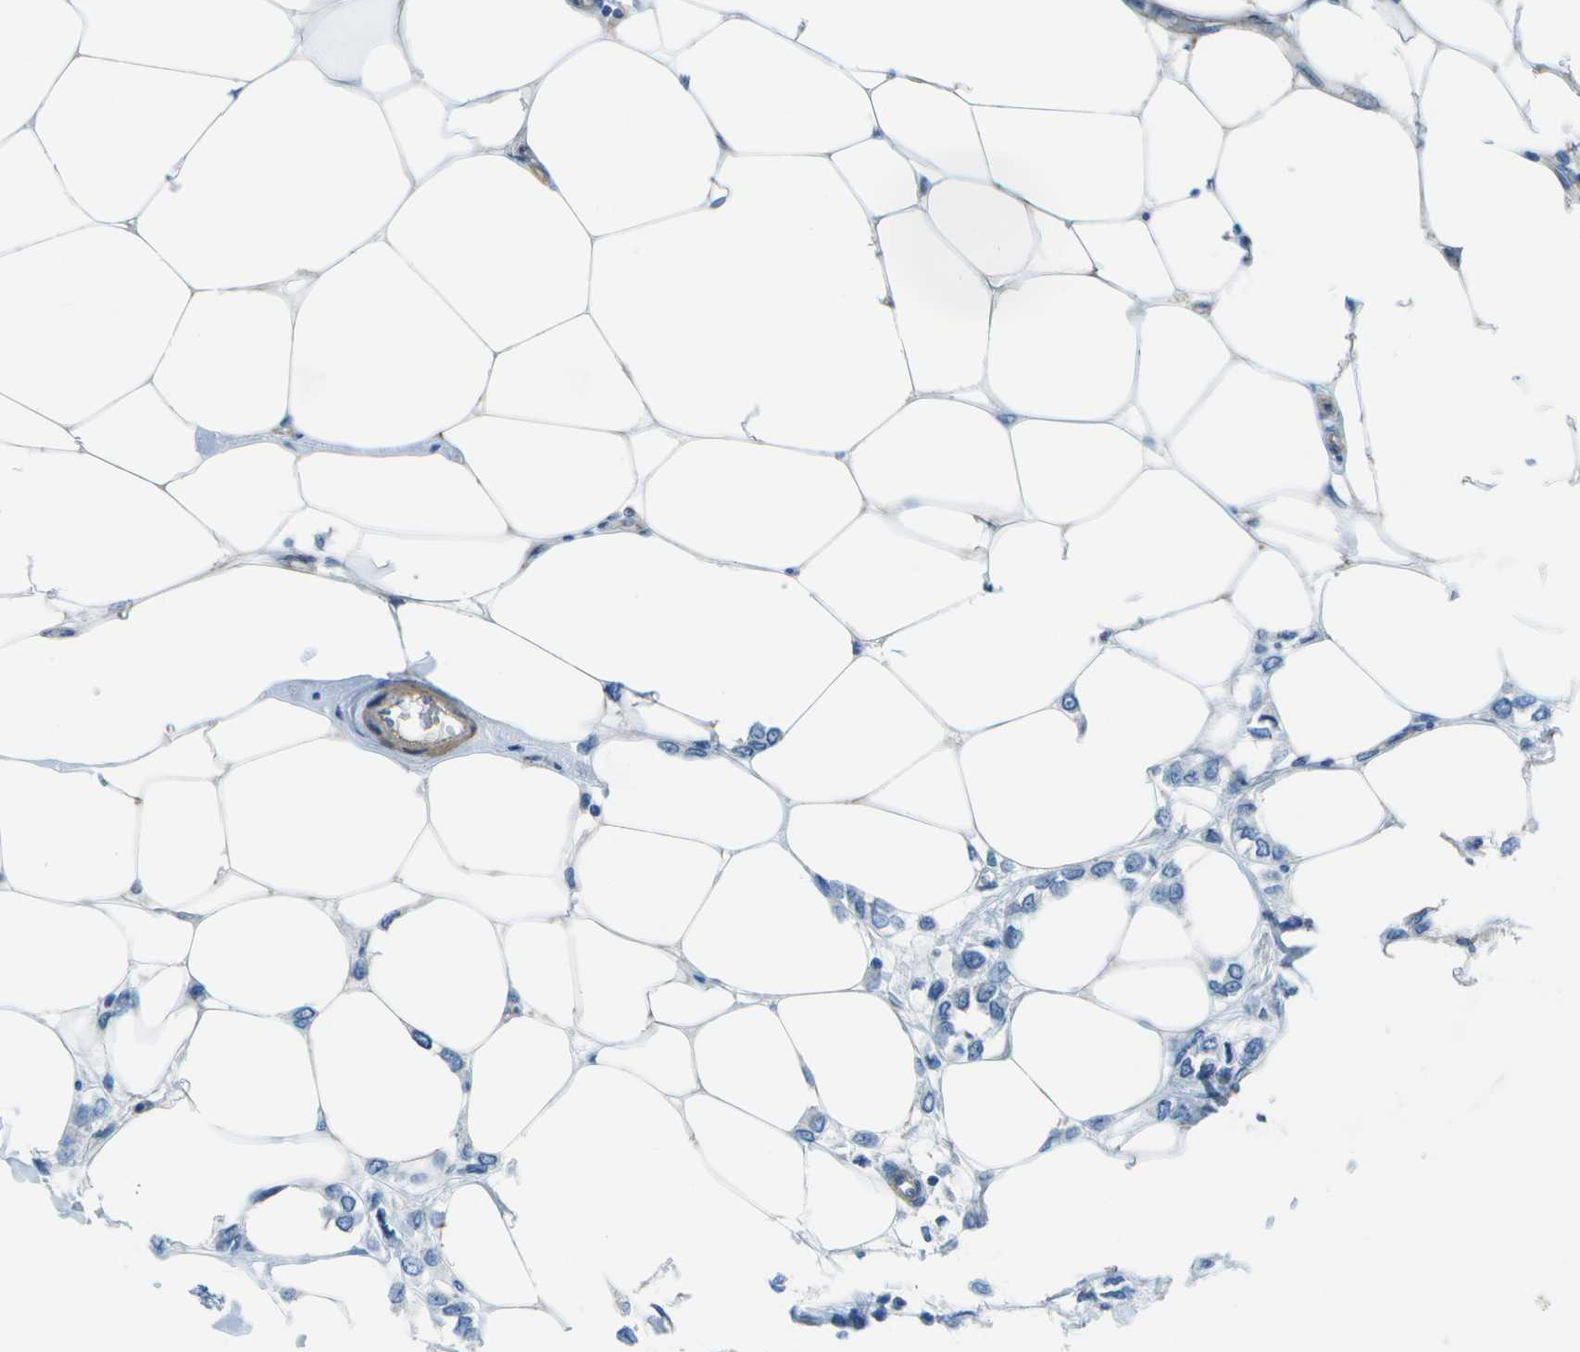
{"staining": {"intensity": "negative", "quantity": "none", "location": "none"}, "tissue": "breast cancer", "cell_type": "Tumor cells", "image_type": "cancer", "snomed": [{"axis": "morphology", "description": "Lobular carcinoma"}, {"axis": "topography", "description": "Breast"}], "caption": "High magnification brightfield microscopy of breast cancer (lobular carcinoma) stained with DAB (brown) and counterstained with hematoxylin (blue): tumor cells show no significant positivity.", "gene": "SORBS3", "patient": {"sex": "female", "age": 51}}